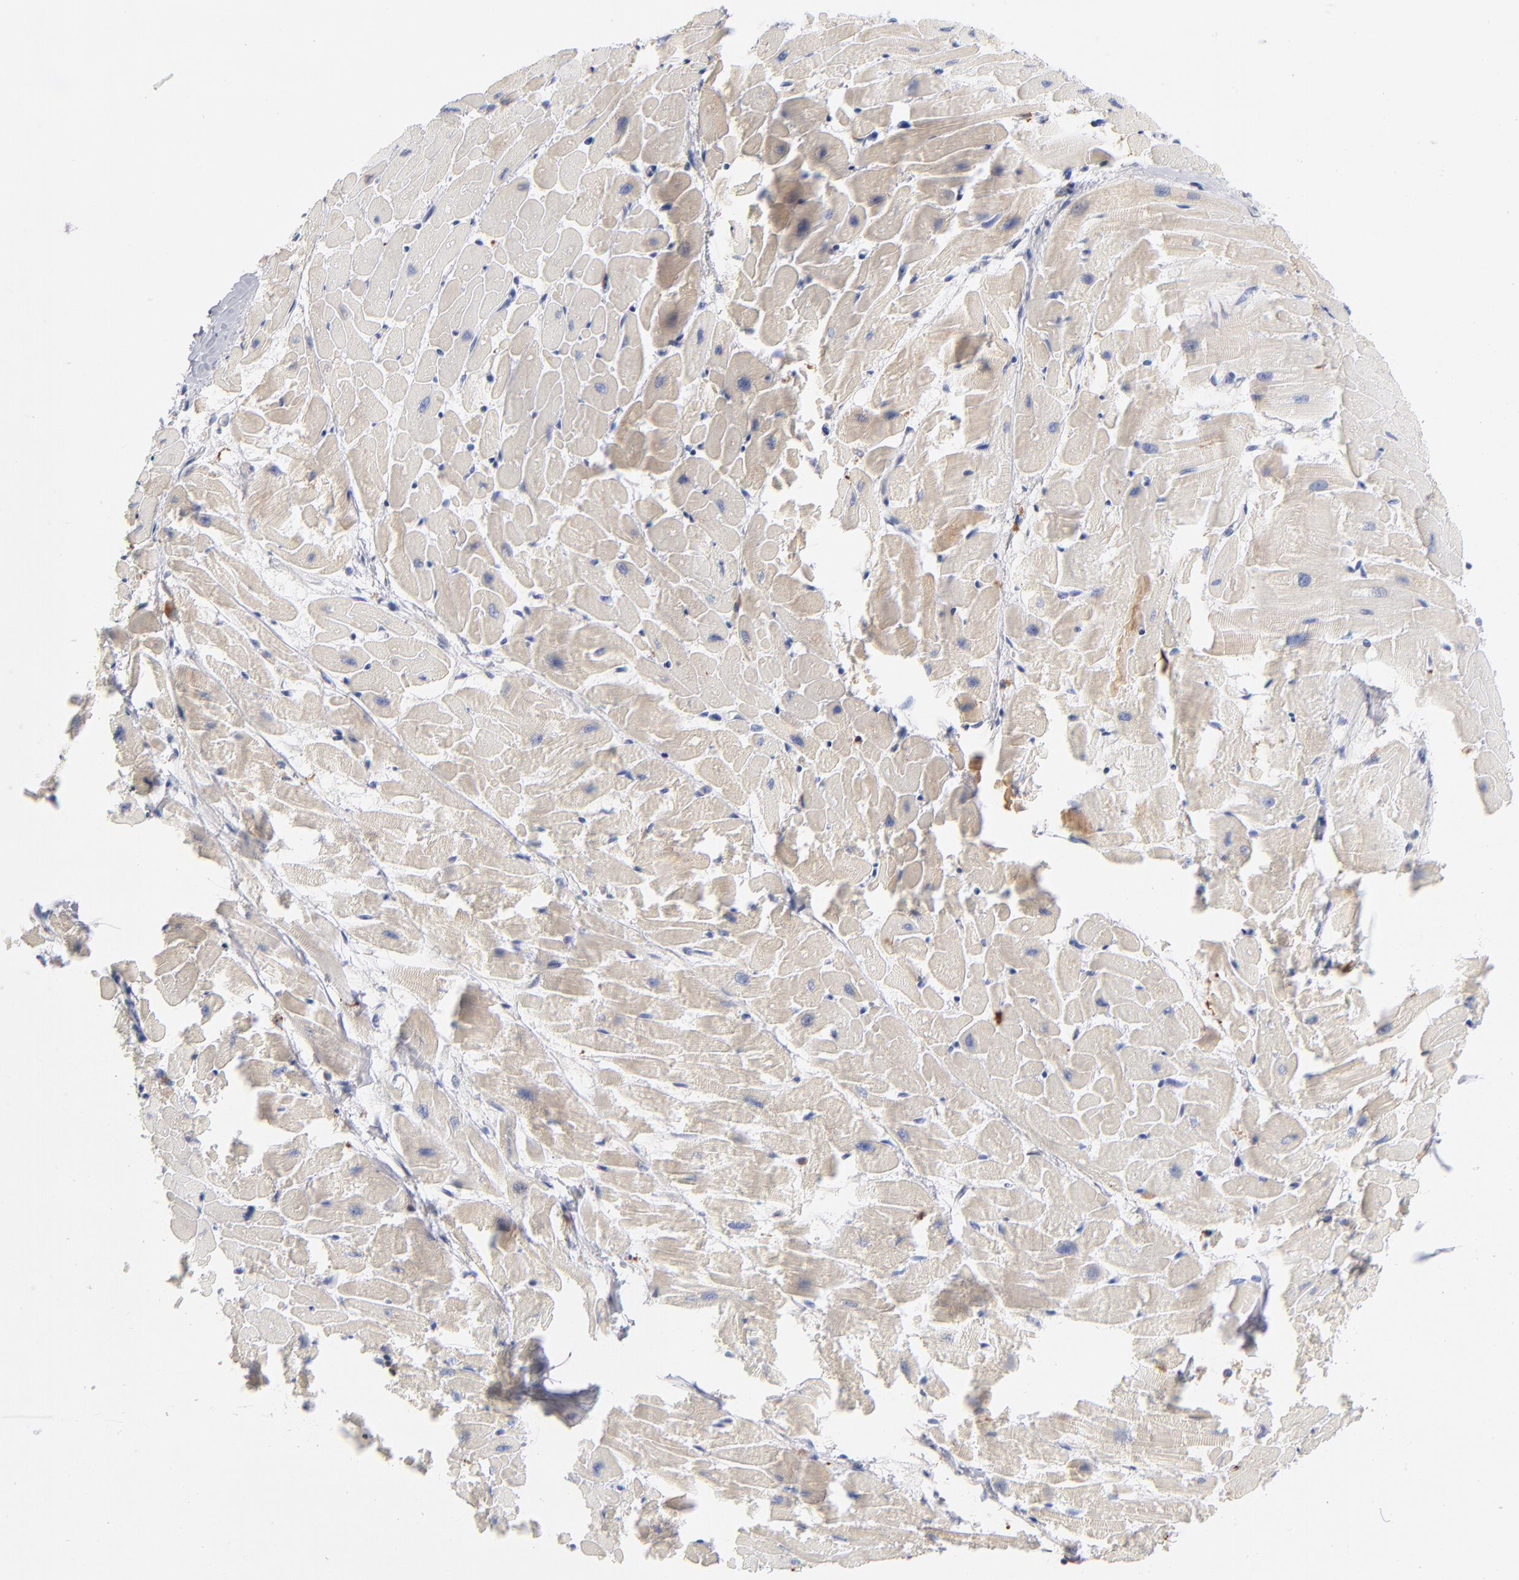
{"staining": {"intensity": "negative", "quantity": "none", "location": "none"}, "tissue": "heart muscle", "cell_type": "Cardiomyocytes", "image_type": "normal", "snomed": [{"axis": "morphology", "description": "Normal tissue, NOS"}, {"axis": "topography", "description": "Heart"}], "caption": "This is a image of immunohistochemistry staining of benign heart muscle, which shows no expression in cardiomyocytes.", "gene": "APOH", "patient": {"sex": "female", "age": 19}}